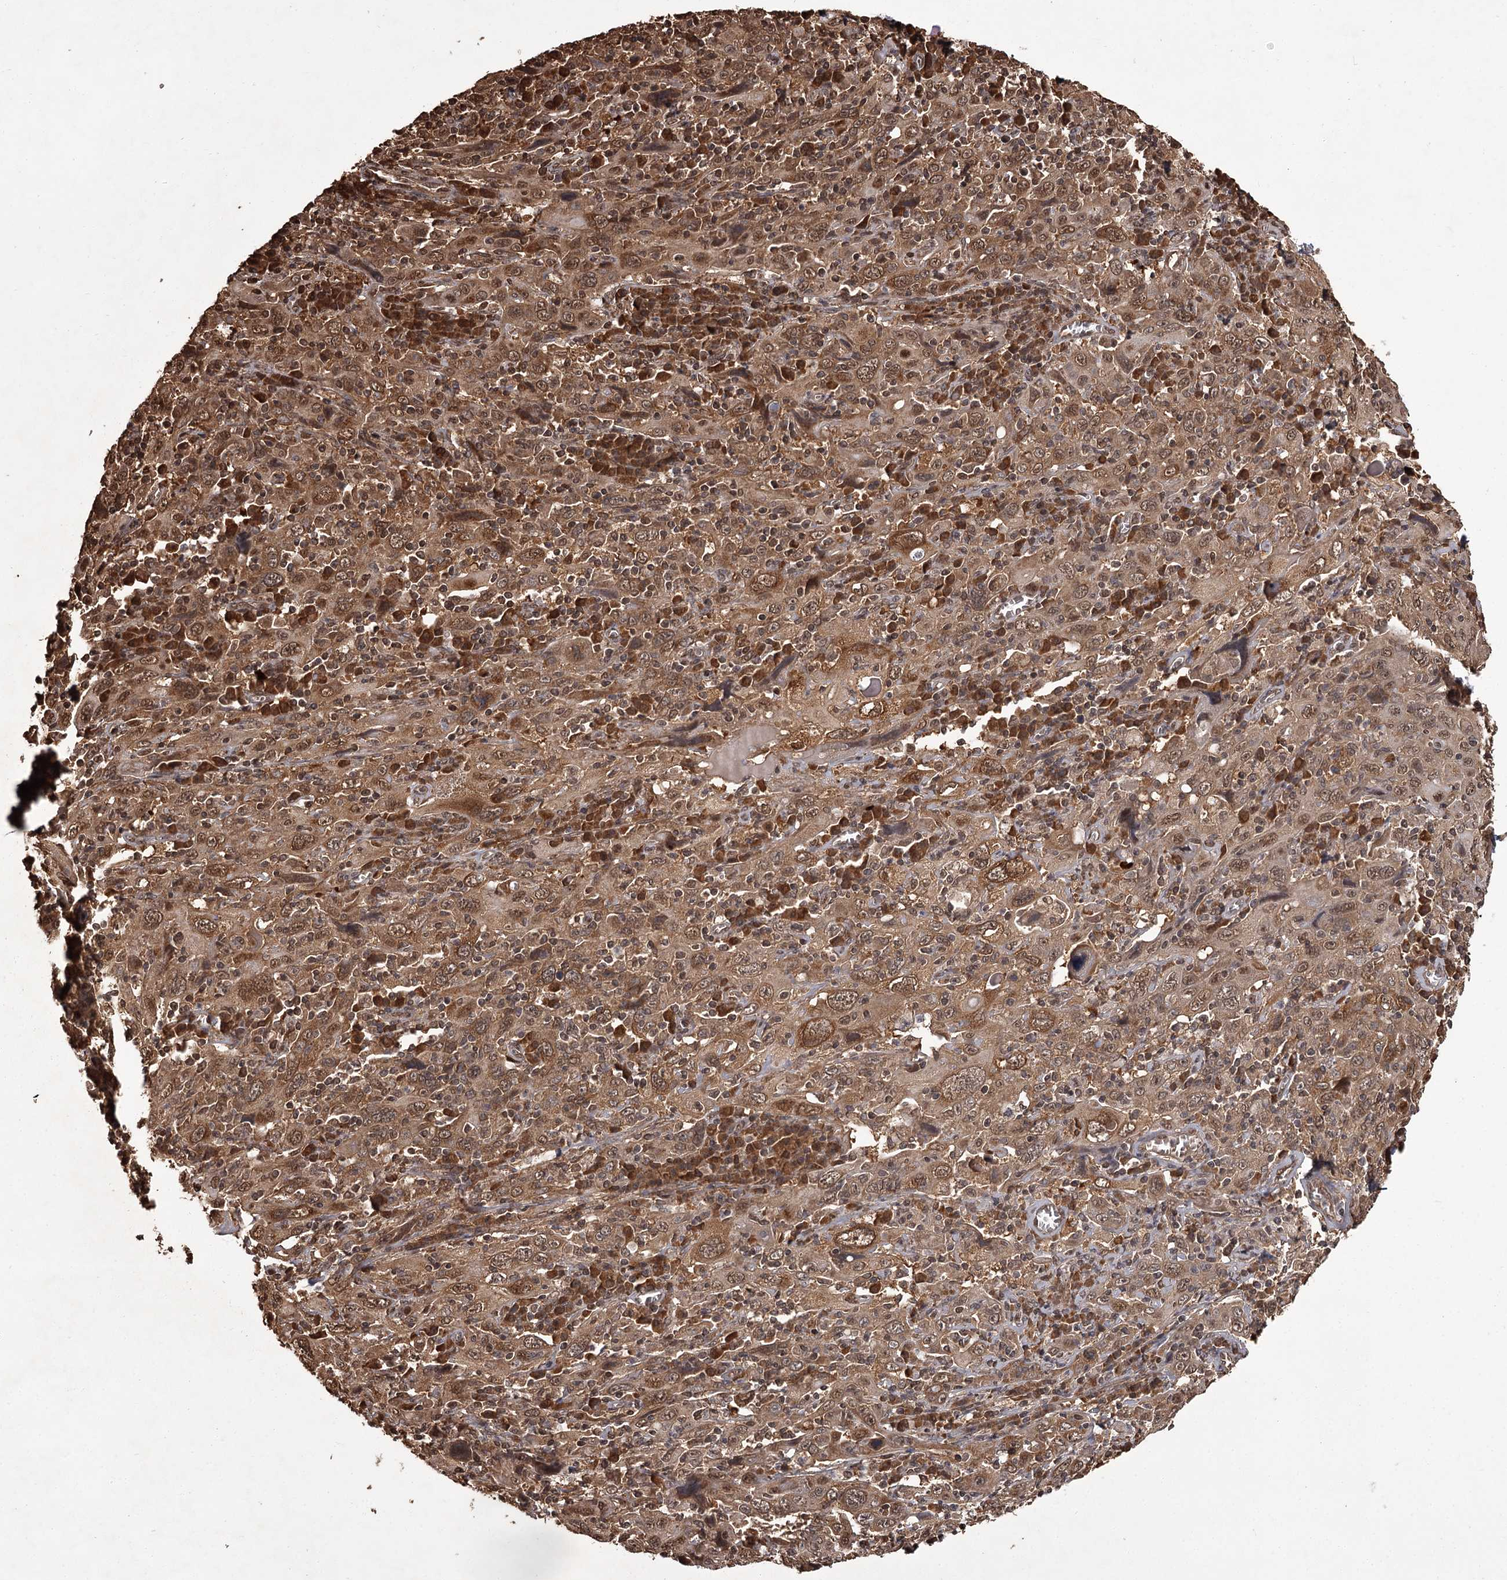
{"staining": {"intensity": "moderate", "quantity": ">75%", "location": "cytoplasmic/membranous,nuclear"}, "tissue": "cervical cancer", "cell_type": "Tumor cells", "image_type": "cancer", "snomed": [{"axis": "morphology", "description": "Squamous cell carcinoma, NOS"}, {"axis": "topography", "description": "Cervix"}], "caption": "This image exhibits immunohistochemistry staining of human cervical cancer, with medium moderate cytoplasmic/membranous and nuclear staining in about >75% of tumor cells.", "gene": "NPRL2", "patient": {"sex": "female", "age": 46}}